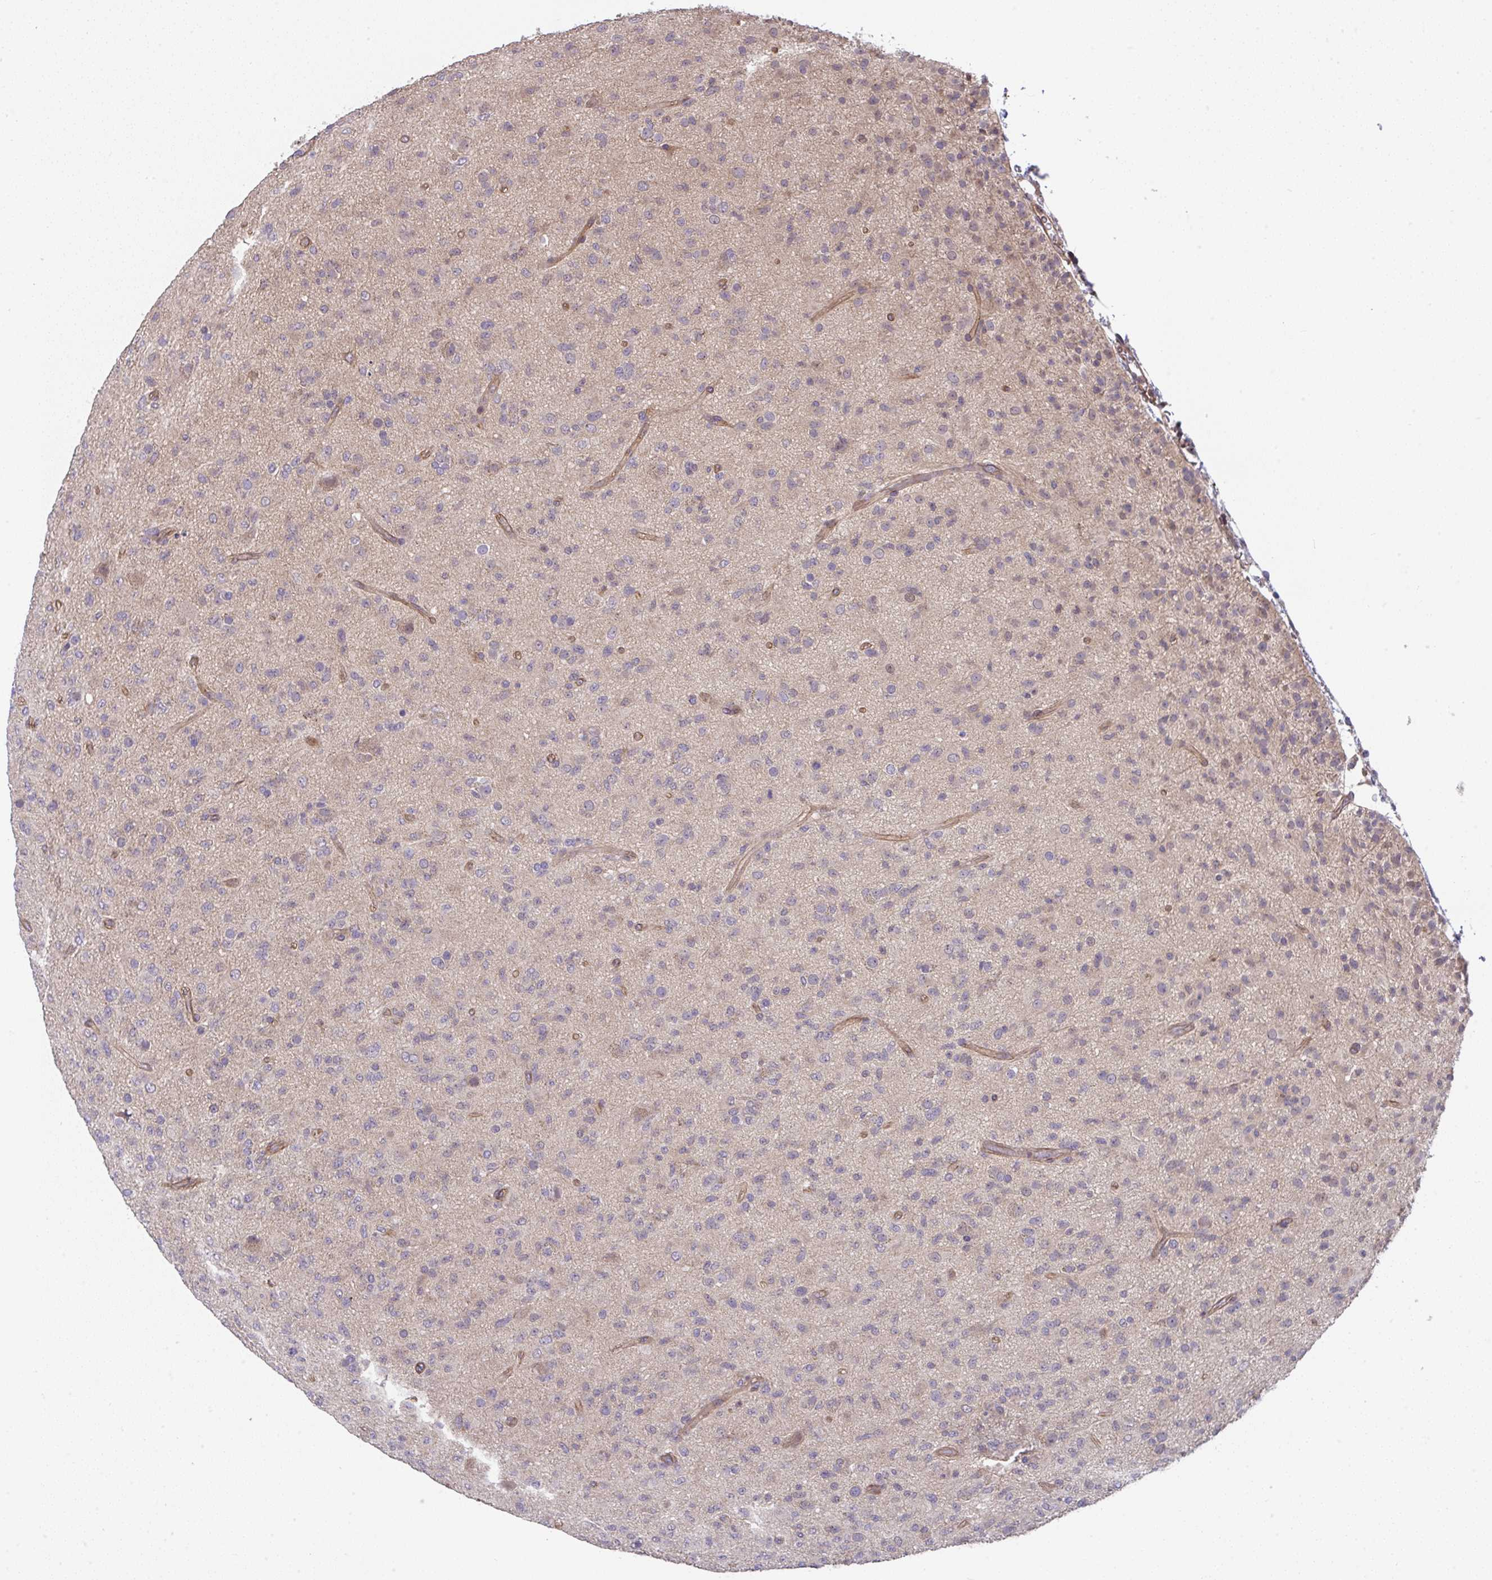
{"staining": {"intensity": "negative", "quantity": "none", "location": "none"}, "tissue": "glioma", "cell_type": "Tumor cells", "image_type": "cancer", "snomed": [{"axis": "morphology", "description": "Glioma, malignant, Low grade"}, {"axis": "topography", "description": "Brain"}], "caption": "Histopathology image shows no significant protein expression in tumor cells of malignant glioma (low-grade).", "gene": "ZNF696", "patient": {"sex": "male", "age": 65}}